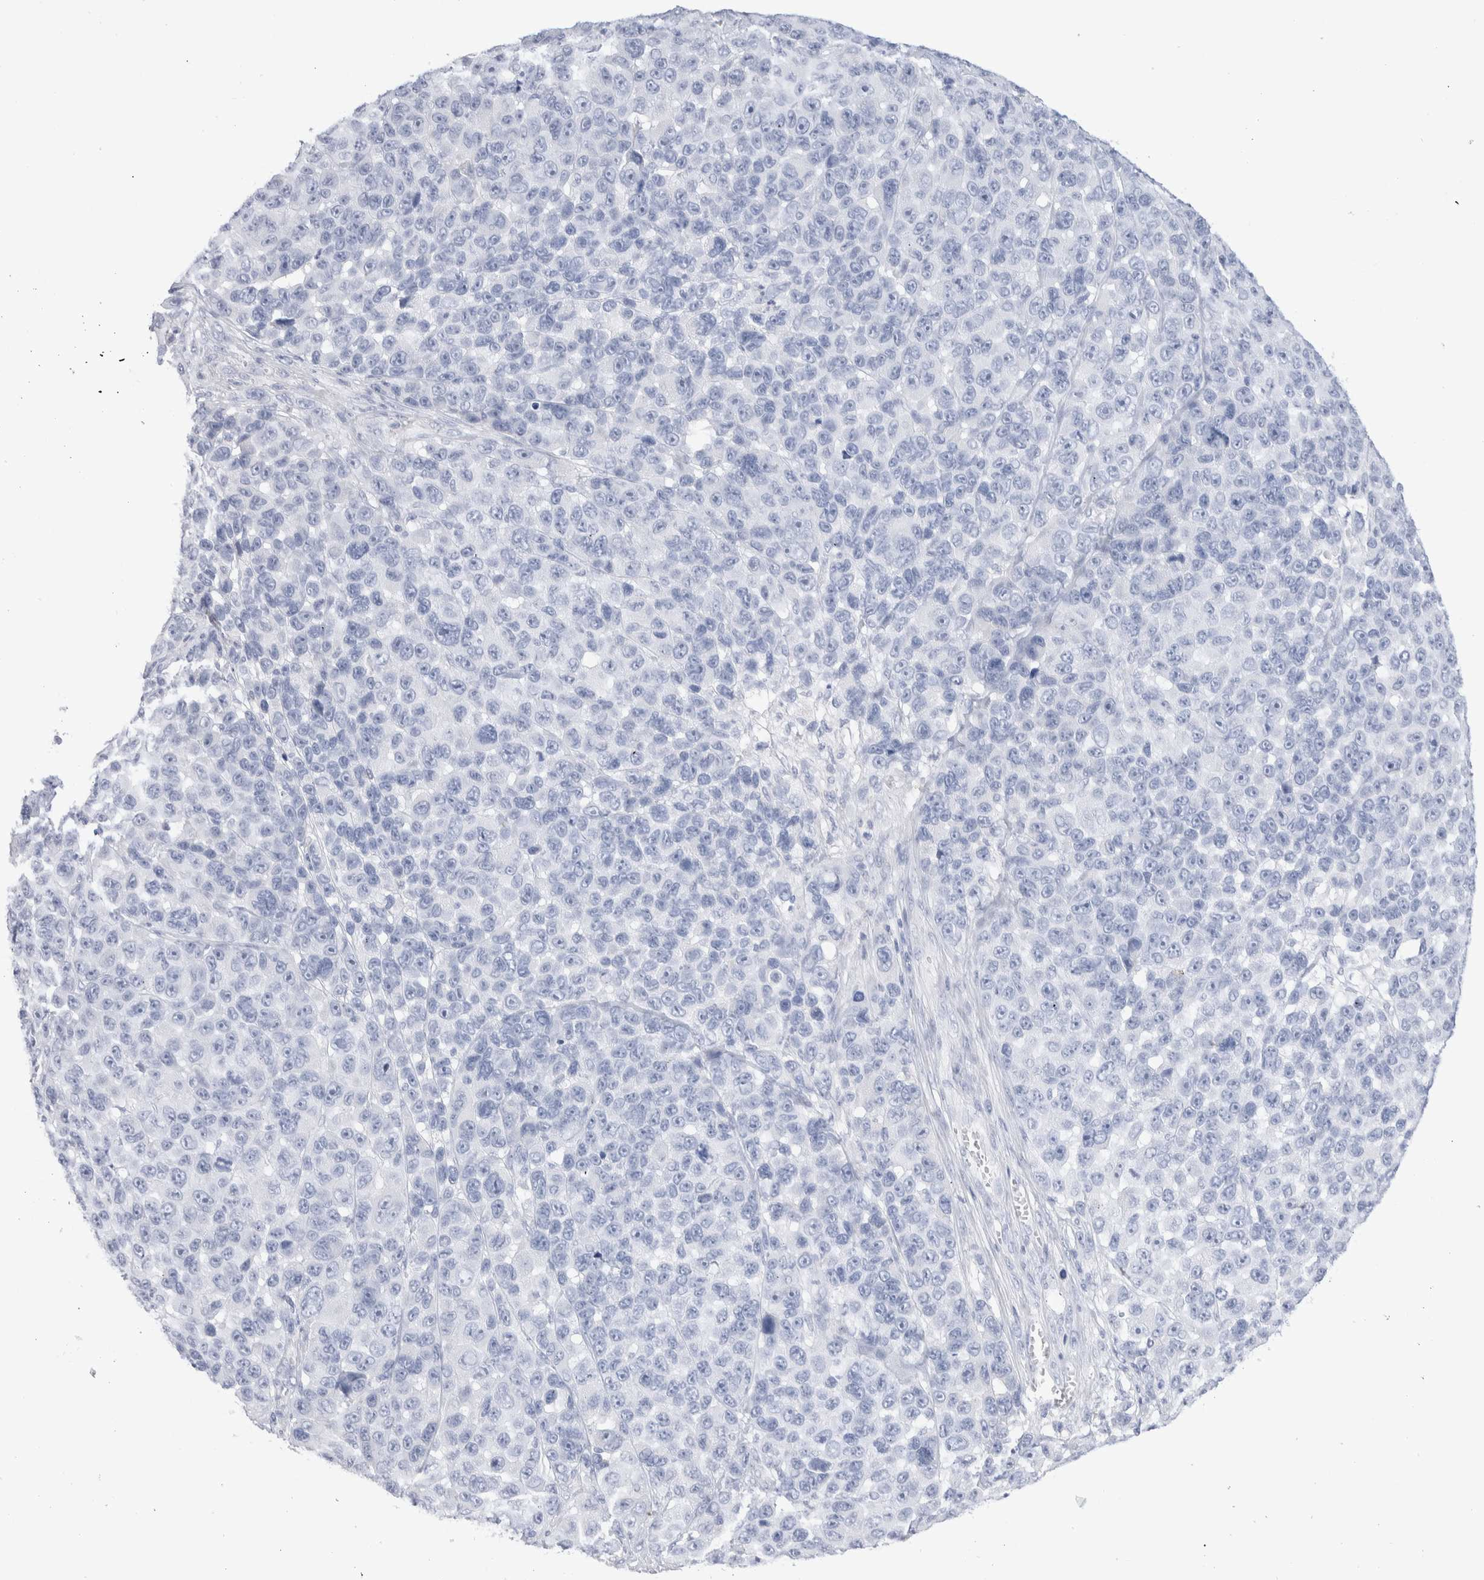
{"staining": {"intensity": "negative", "quantity": "none", "location": "none"}, "tissue": "melanoma", "cell_type": "Tumor cells", "image_type": "cancer", "snomed": [{"axis": "morphology", "description": "Malignant melanoma, NOS"}, {"axis": "topography", "description": "Skin"}], "caption": "Immunohistochemistry photomicrograph of neoplastic tissue: melanoma stained with DAB demonstrates no significant protein staining in tumor cells.", "gene": "GDA", "patient": {"sex": "male", "age": 53}}